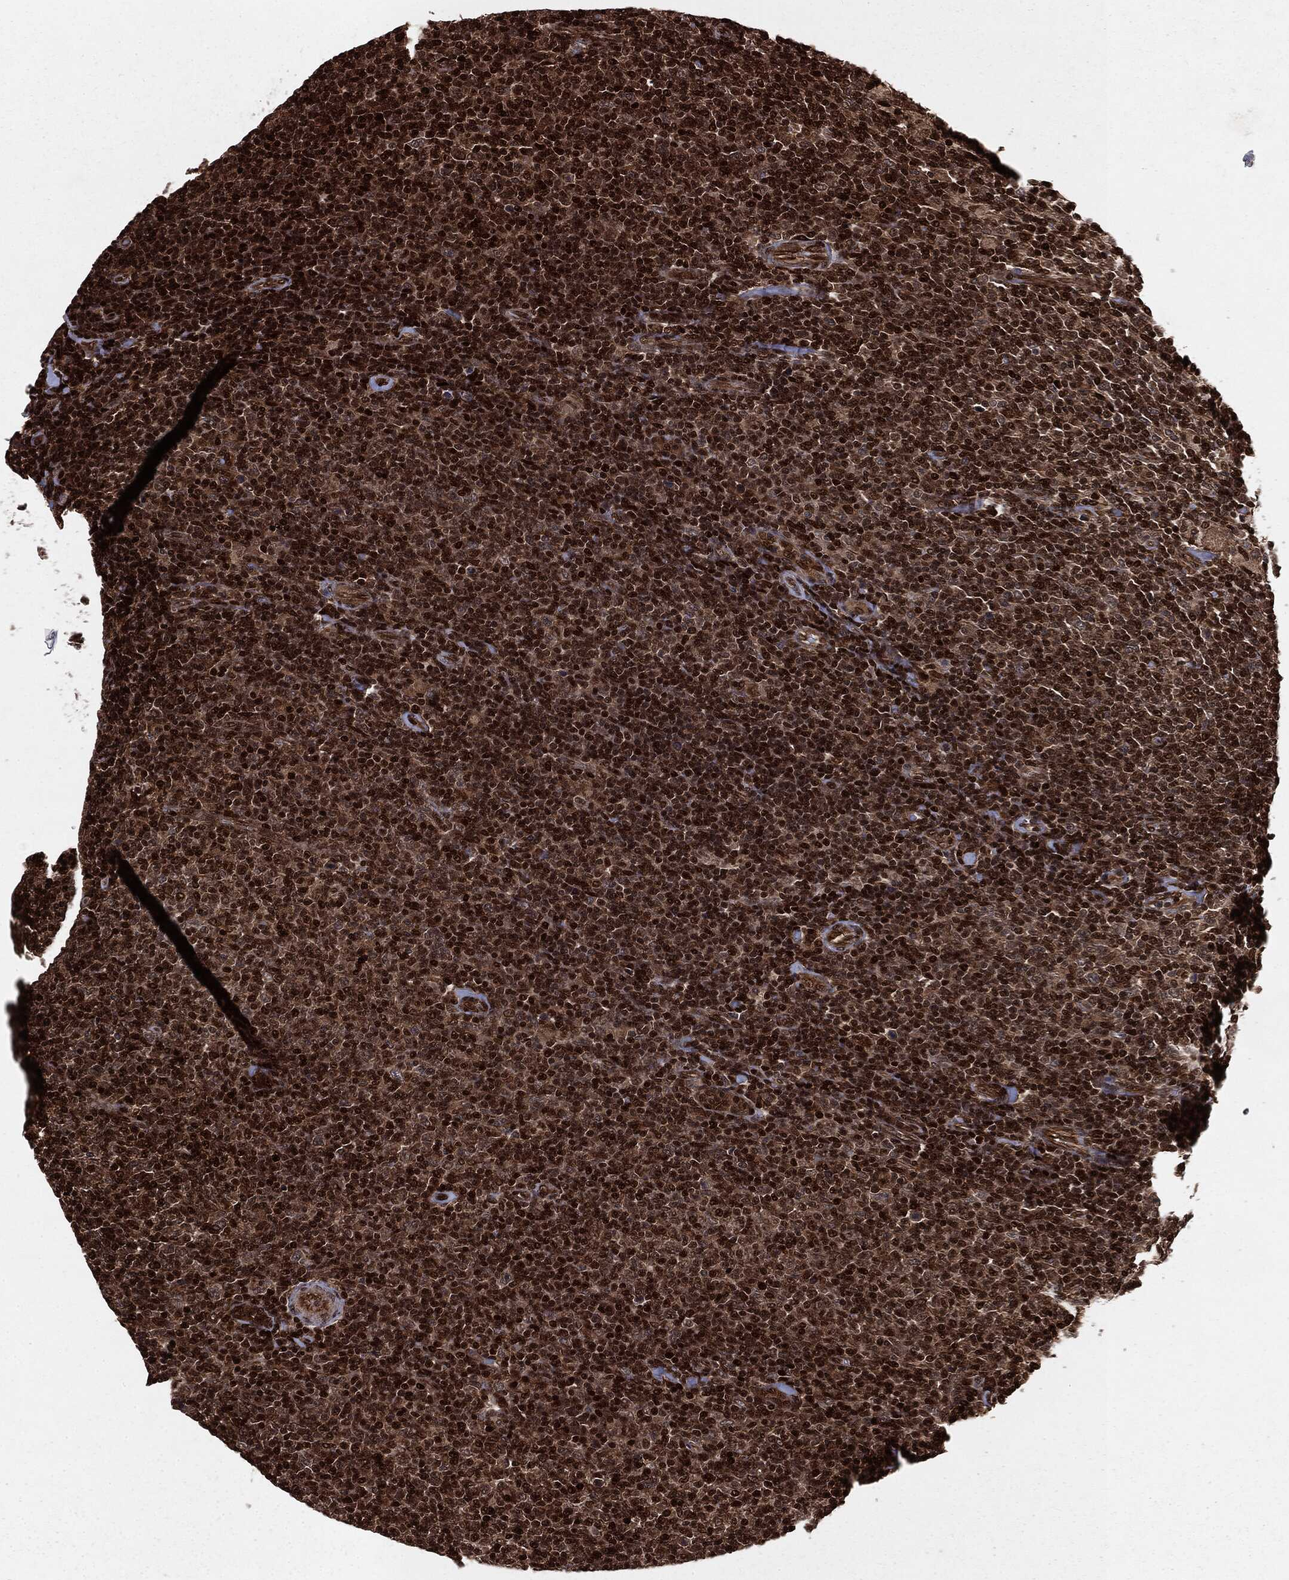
{"staining": {"intensity": "strong", "quantity": ">75%", "location": "cytoplasmic/membranous,nuclear"}, "tissue": "lymphoma", "cell_type": "Tumor cells", "image_type": "cancer", "snomed": [{"axis": "morphology", "description": "Malignant lymphoma, non-Hodgkin's type, Low grade"}, {"axis": "topography", "description": "Lymph node"}], "caption": "Immunohistochemistry (IHC) of human lymphoma shows high levels of strong cytoplasmic/membranous and nuclear positivity in about >75% of tumor cells.", "gene": "RANBP9", "patient": {"sex": "male", "age": 52}}